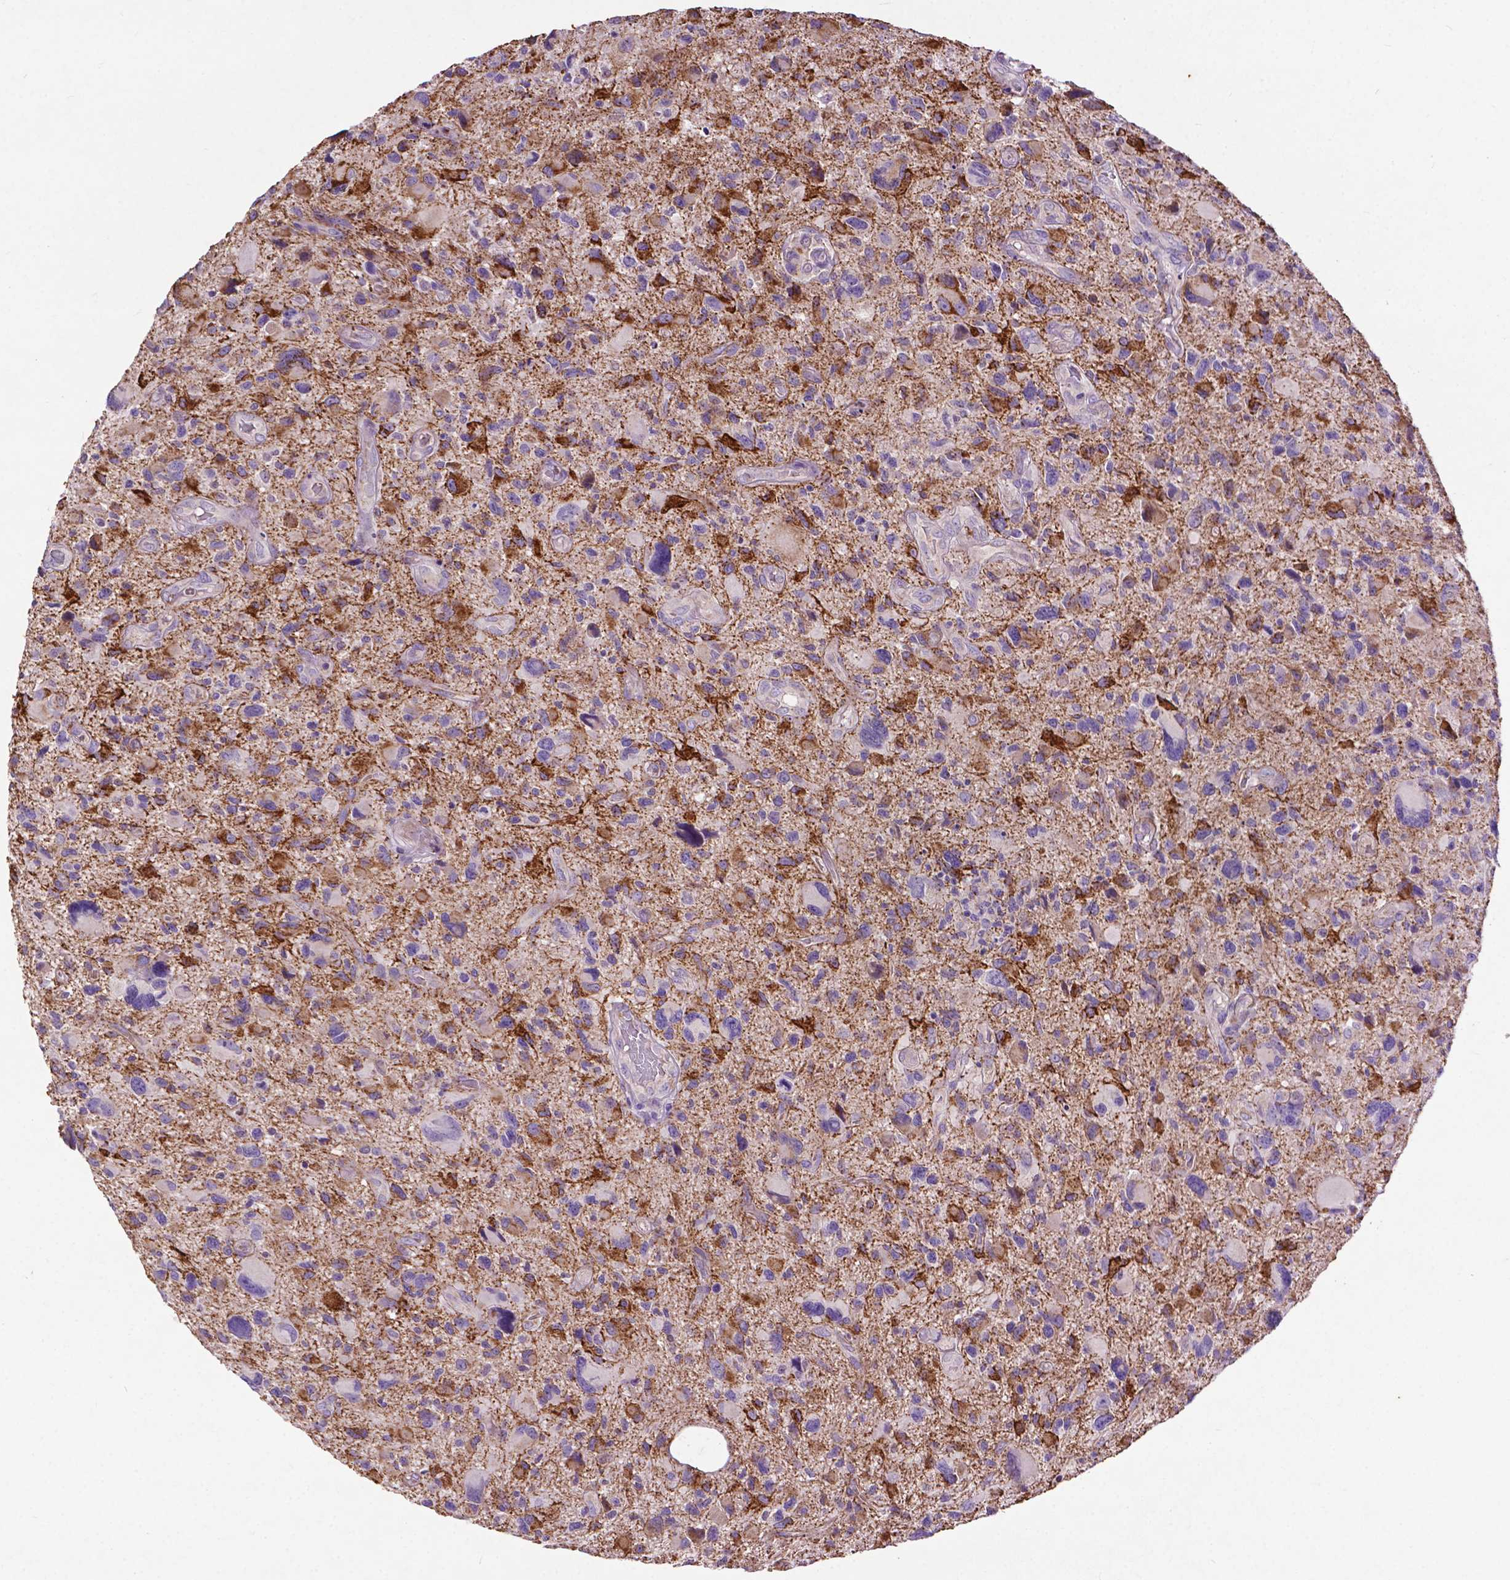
{"staining": {"intensity": "strong", "quantity": "<25%", "location": "cytoplasmic/membranous"}, "tissue": "glioma", "cell_type": "Tumor cells", "image_type": "cancer", "snomed": [{"axis": "morphology", "description": "Glioma, malignant, NOS"}, {"axis": "morphology", "description": "Glioma, malignant, High grade"}, {"axis": "topography", "description": "Brain"}], "caption": "The image shows immunohistochemical staining of malignant glioma. There is strong cytoplasmic/membranous staining is identified in approximately <25% of tumor cells.", "gene": "THEGL", "patient": {"sex": "female", "age": 71}}